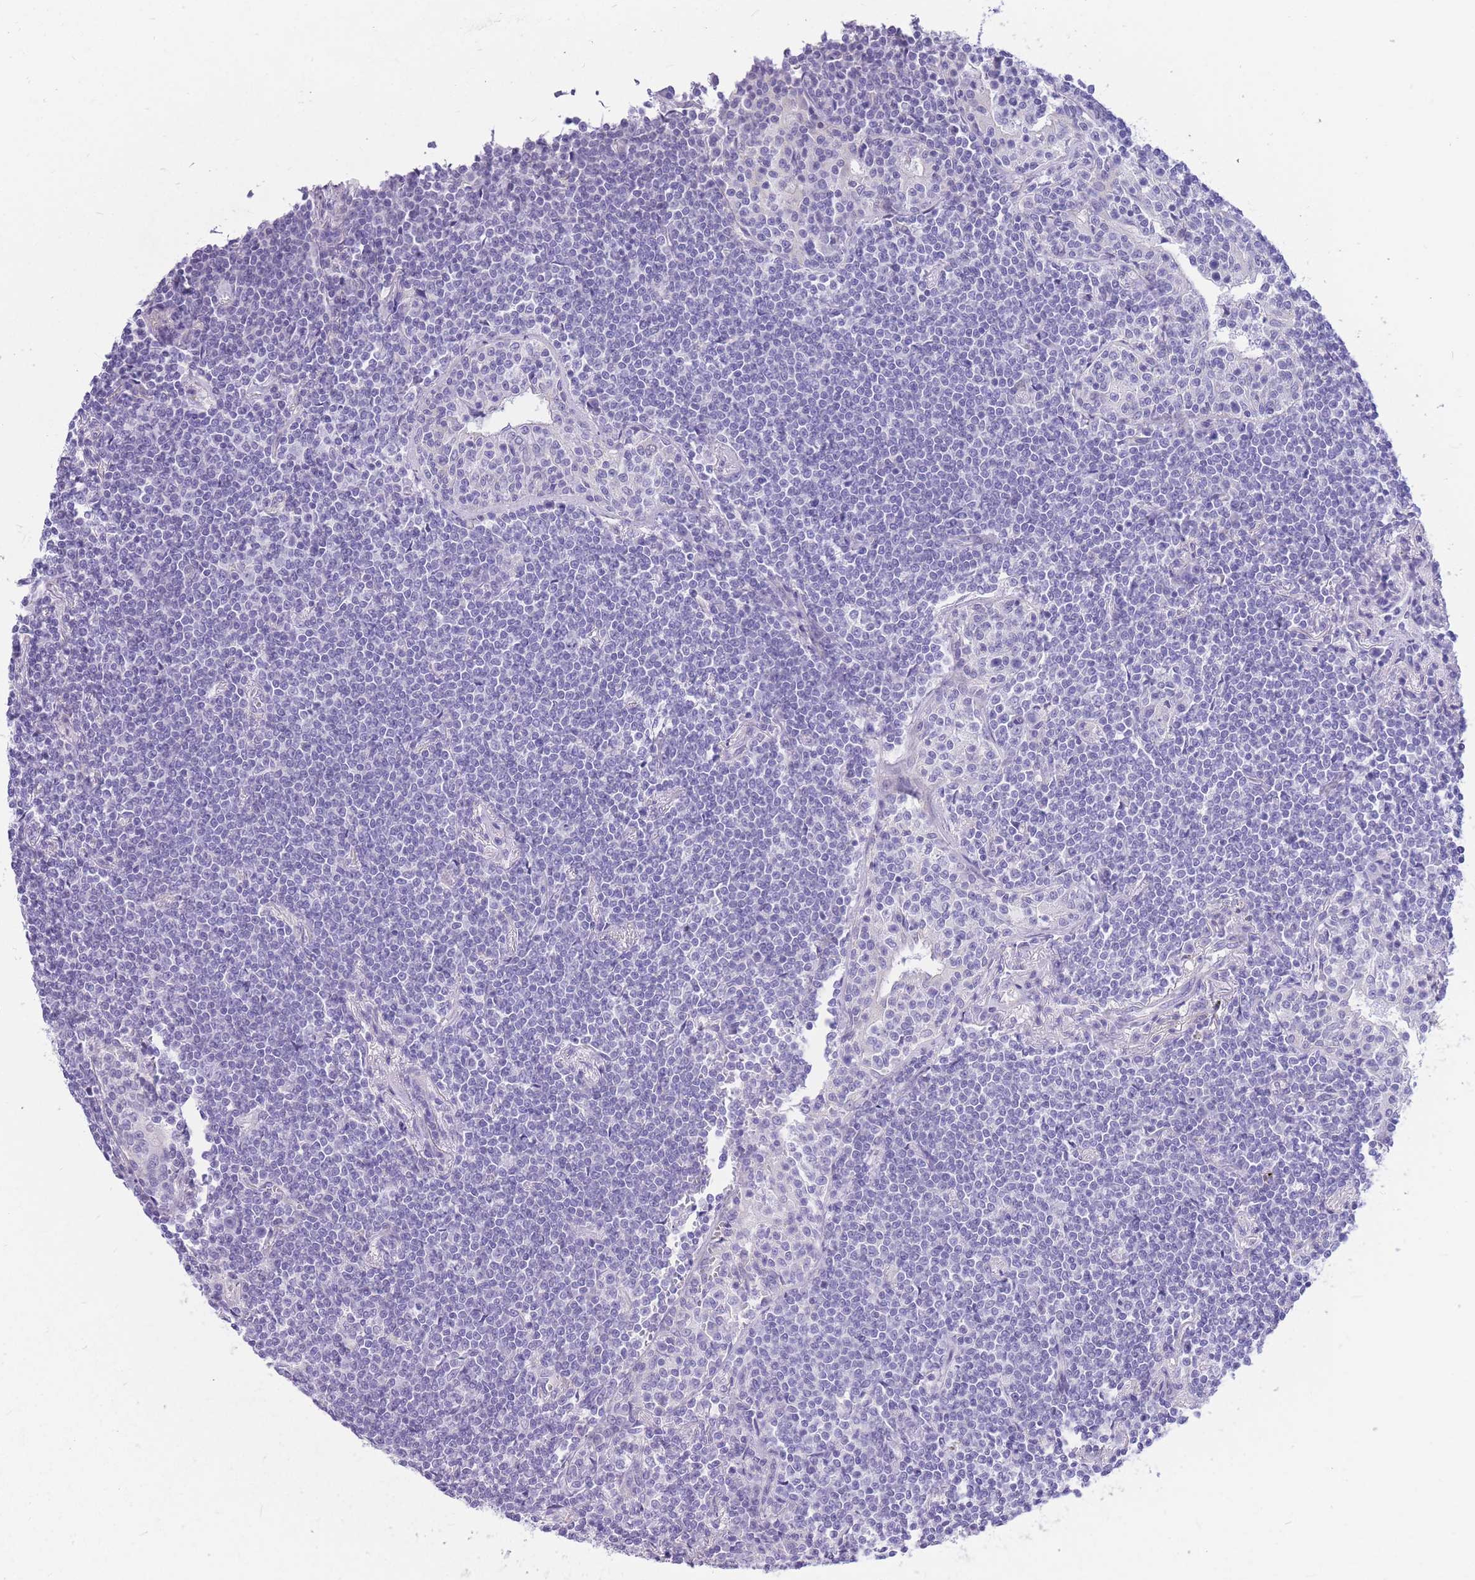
{"staining": {"intensity": "negative", "quantity": "none", "location": "none"}, "tissue": "lymphoma", "cell_type": "Tumor cells", "image_type": "cancer", "snomed": [{"axis": "morphology", "description": "Malignant lymphoma, non-Hodgkin's type, Low grade"}, {"axis": "topography", "description": "Lung"}], "caption": "Photomicrograph shows no protein positivity in tumor cells of low-grade malignant lymphoma, non-Hodgkin's type tissue. (DAB (3,3'-diaminobenzidine) immunohistochemistry visualized using brightfield microscopy, high magnification).", "gene": "ZNF311", "patient": {"sex": "female", "age": 71}}